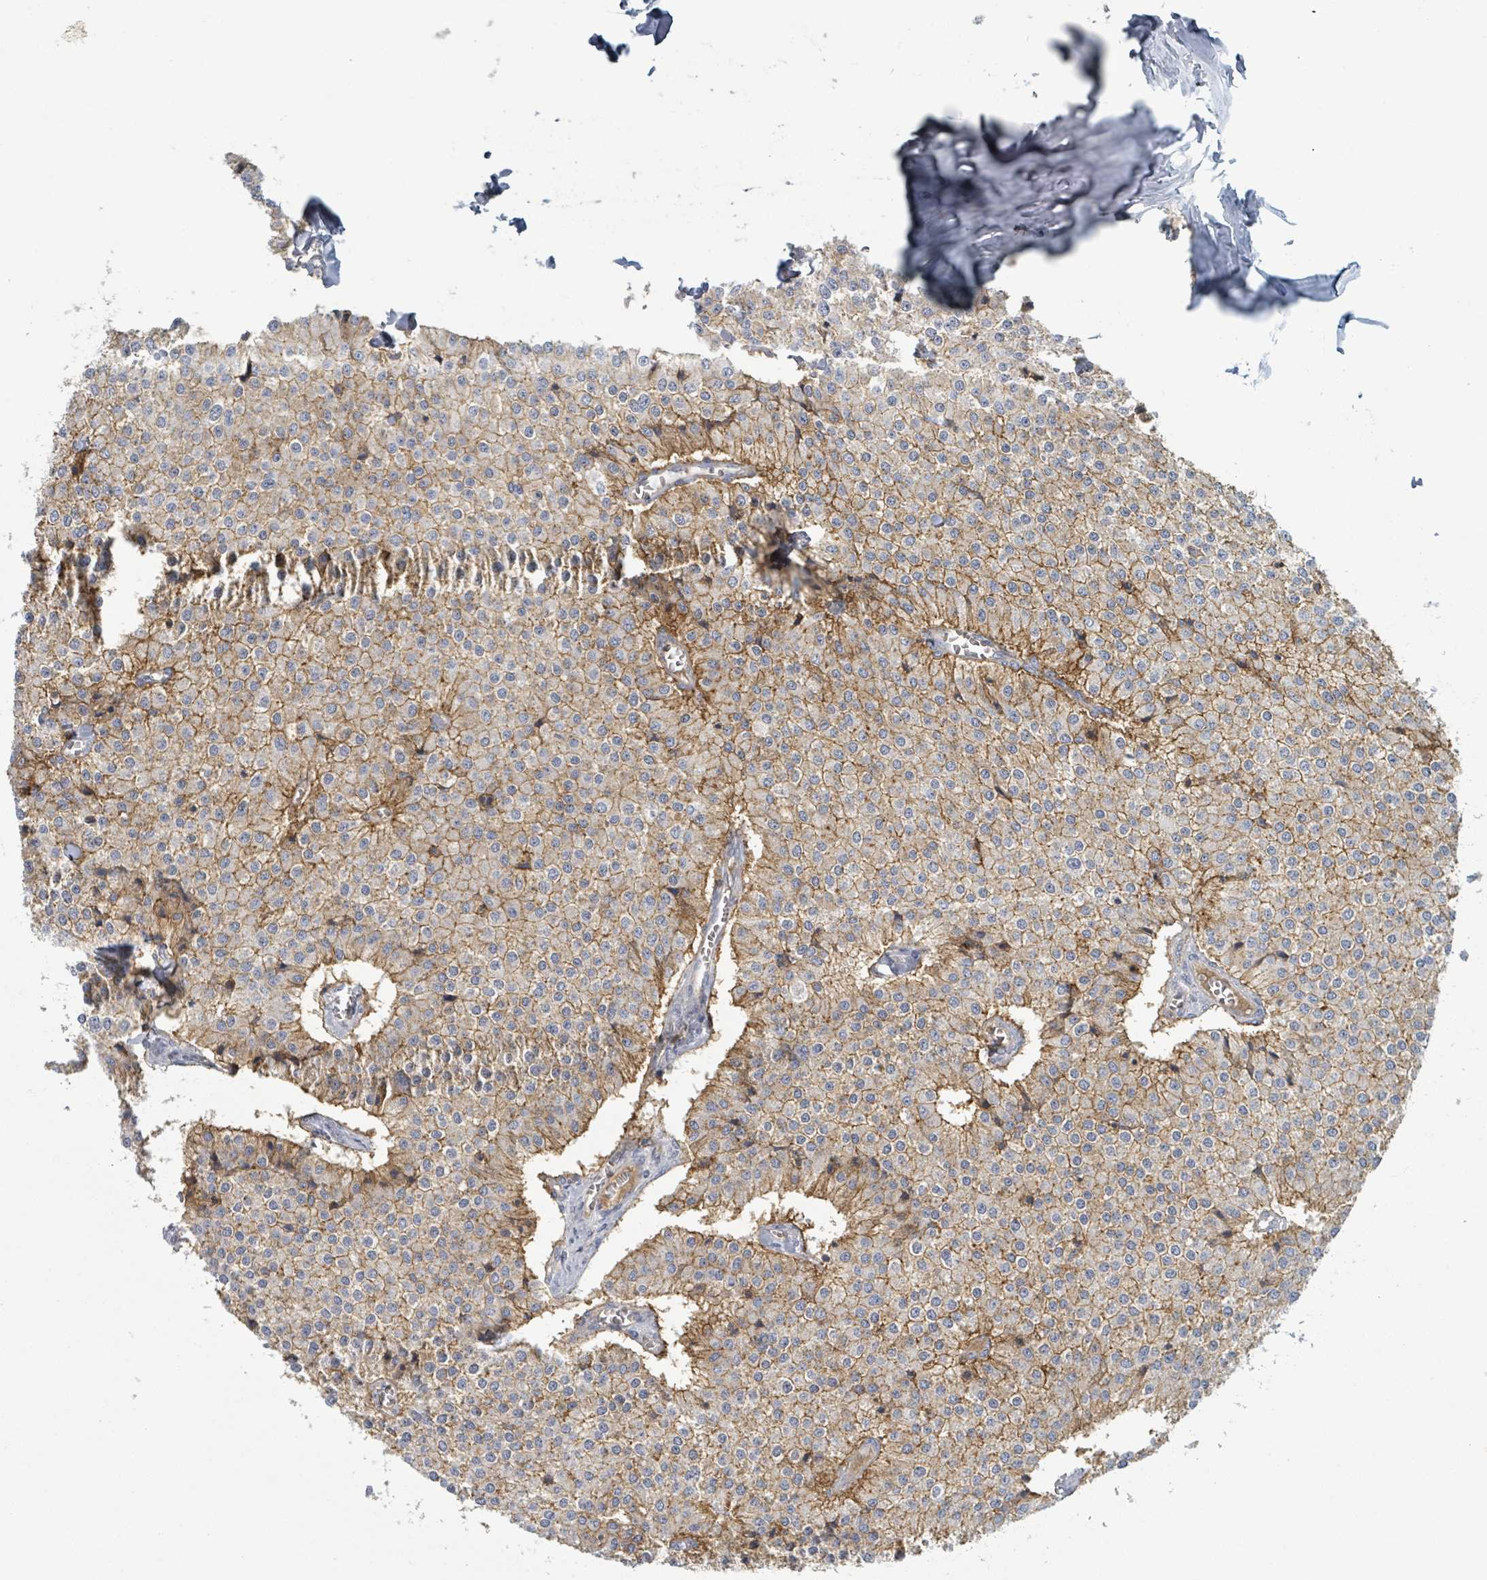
{"staining": {"intensity": "moderate", "quantity": "25%-75%", "location": "cytoplasmic/membranous"}, "tissue": "carcinoid", "cell_type": "Tumor cells", "image_type": "cancer", "snomed": [{"axis": "morphology", "description": "Carcinoid, malignant, NOS"}, {"axis": "topography", "description": "Colon"}], "caption": "An immunohistochemistry histopathology image of neoplastic tissue is shown. Protein staining in brown shows moderate cytoplasmic/membranous positivity in carcinoid within tumor cells. (Brightfield microscopy of DAB IHC at high magnification).", "gene": "TNFRSF14", "patient": {"sex": "female", "age": 52}}